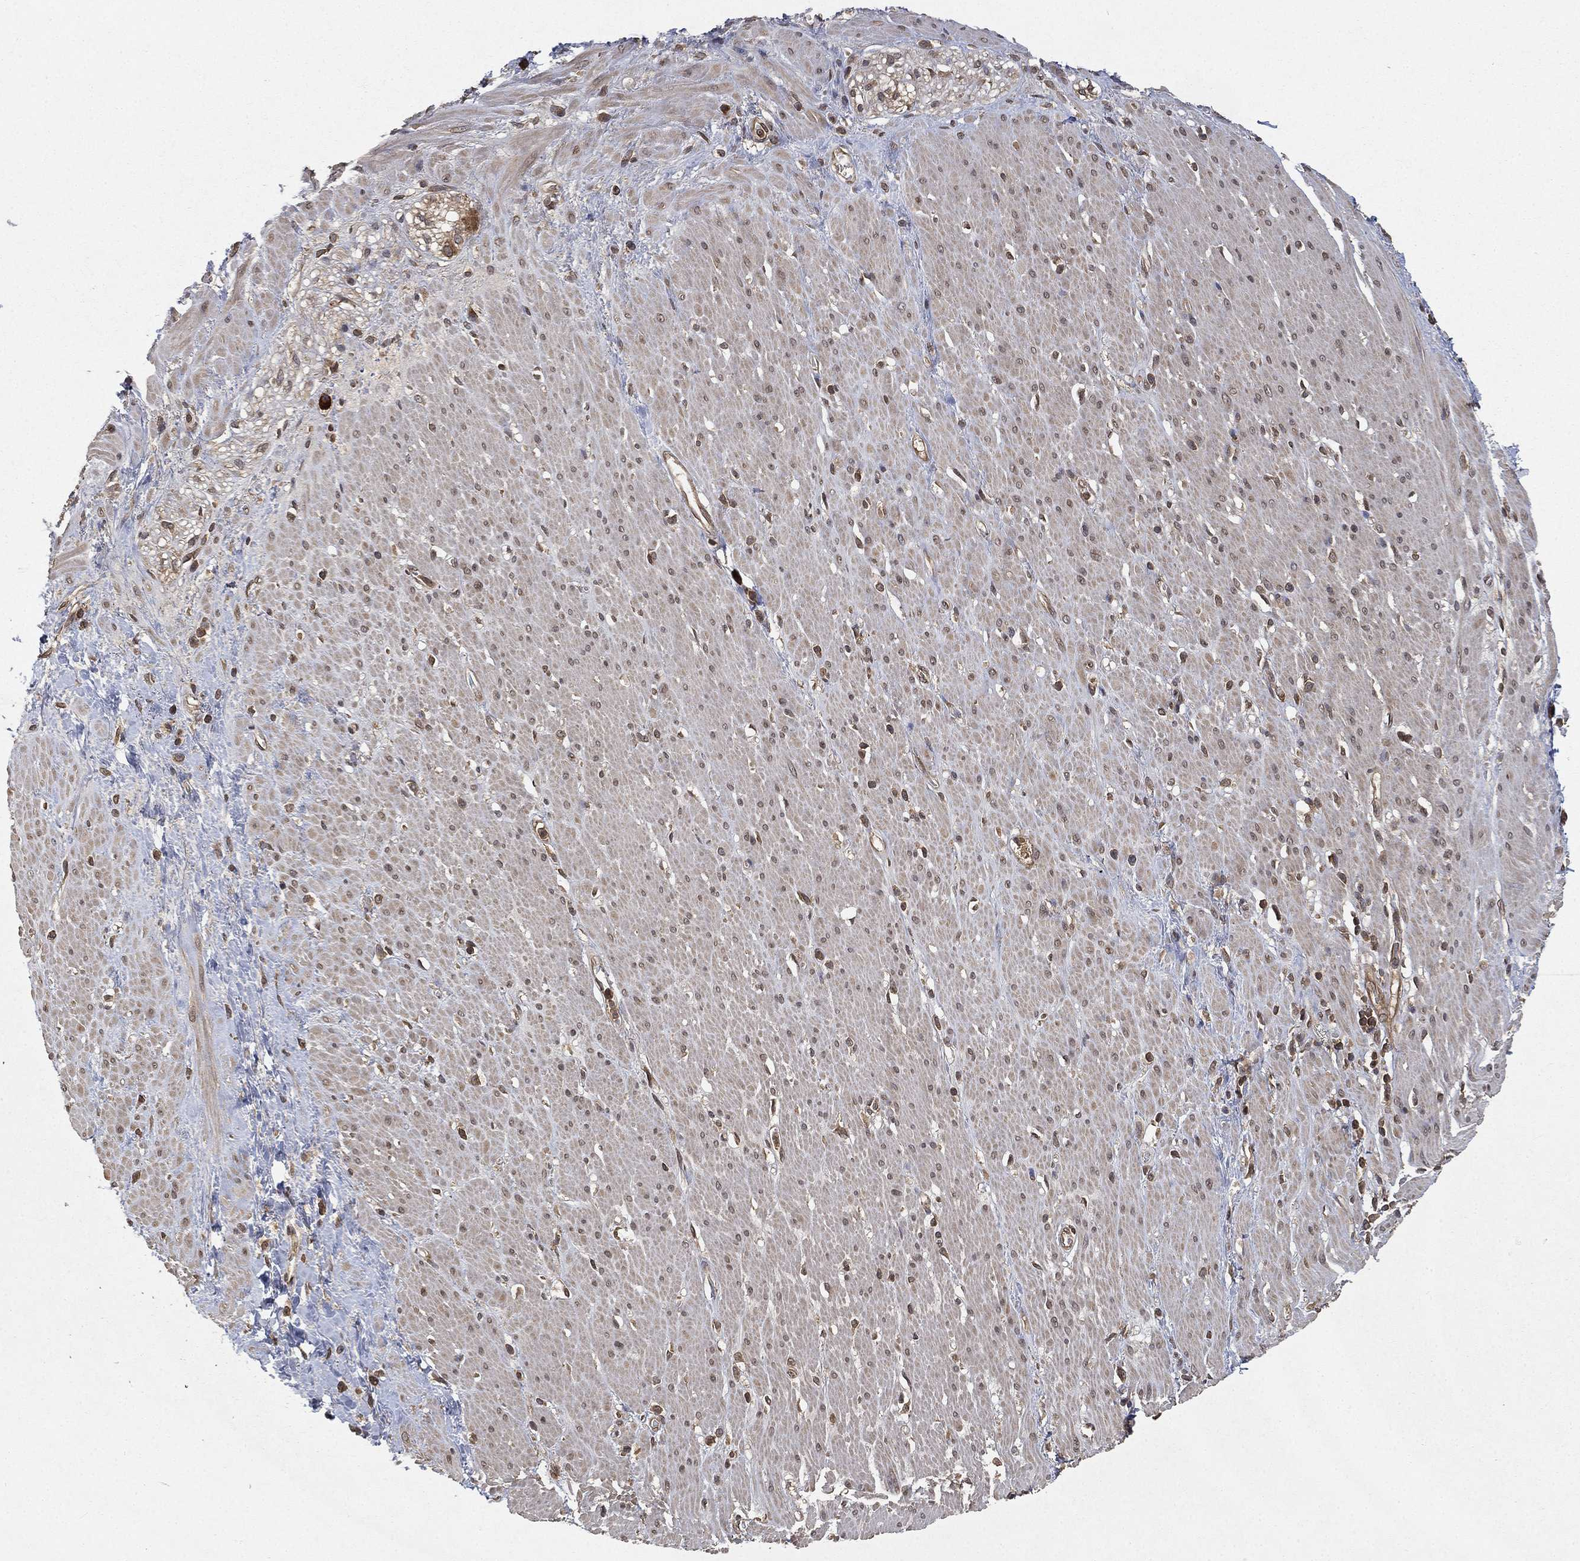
{"staining": {"intensity": "negative", "quantity": "none", "location": "none"}, "tissue": "smooth muscle", "cell_type": "Smooth muscle cells", "image_type": "normal", "snomed": [{"axis": "morphology", "description": "Normal tissue, NOS"}, {"axis": "topography", "description": "Soft tissue"}, {"axis": "topography", "description": "Smooth muscle"}], "caption": "The micrograph displays no staining of smooth muscle cells in benign smooth muscle.", "gene": "UBA5", "patient": {"sex": "male", "age": 72}}